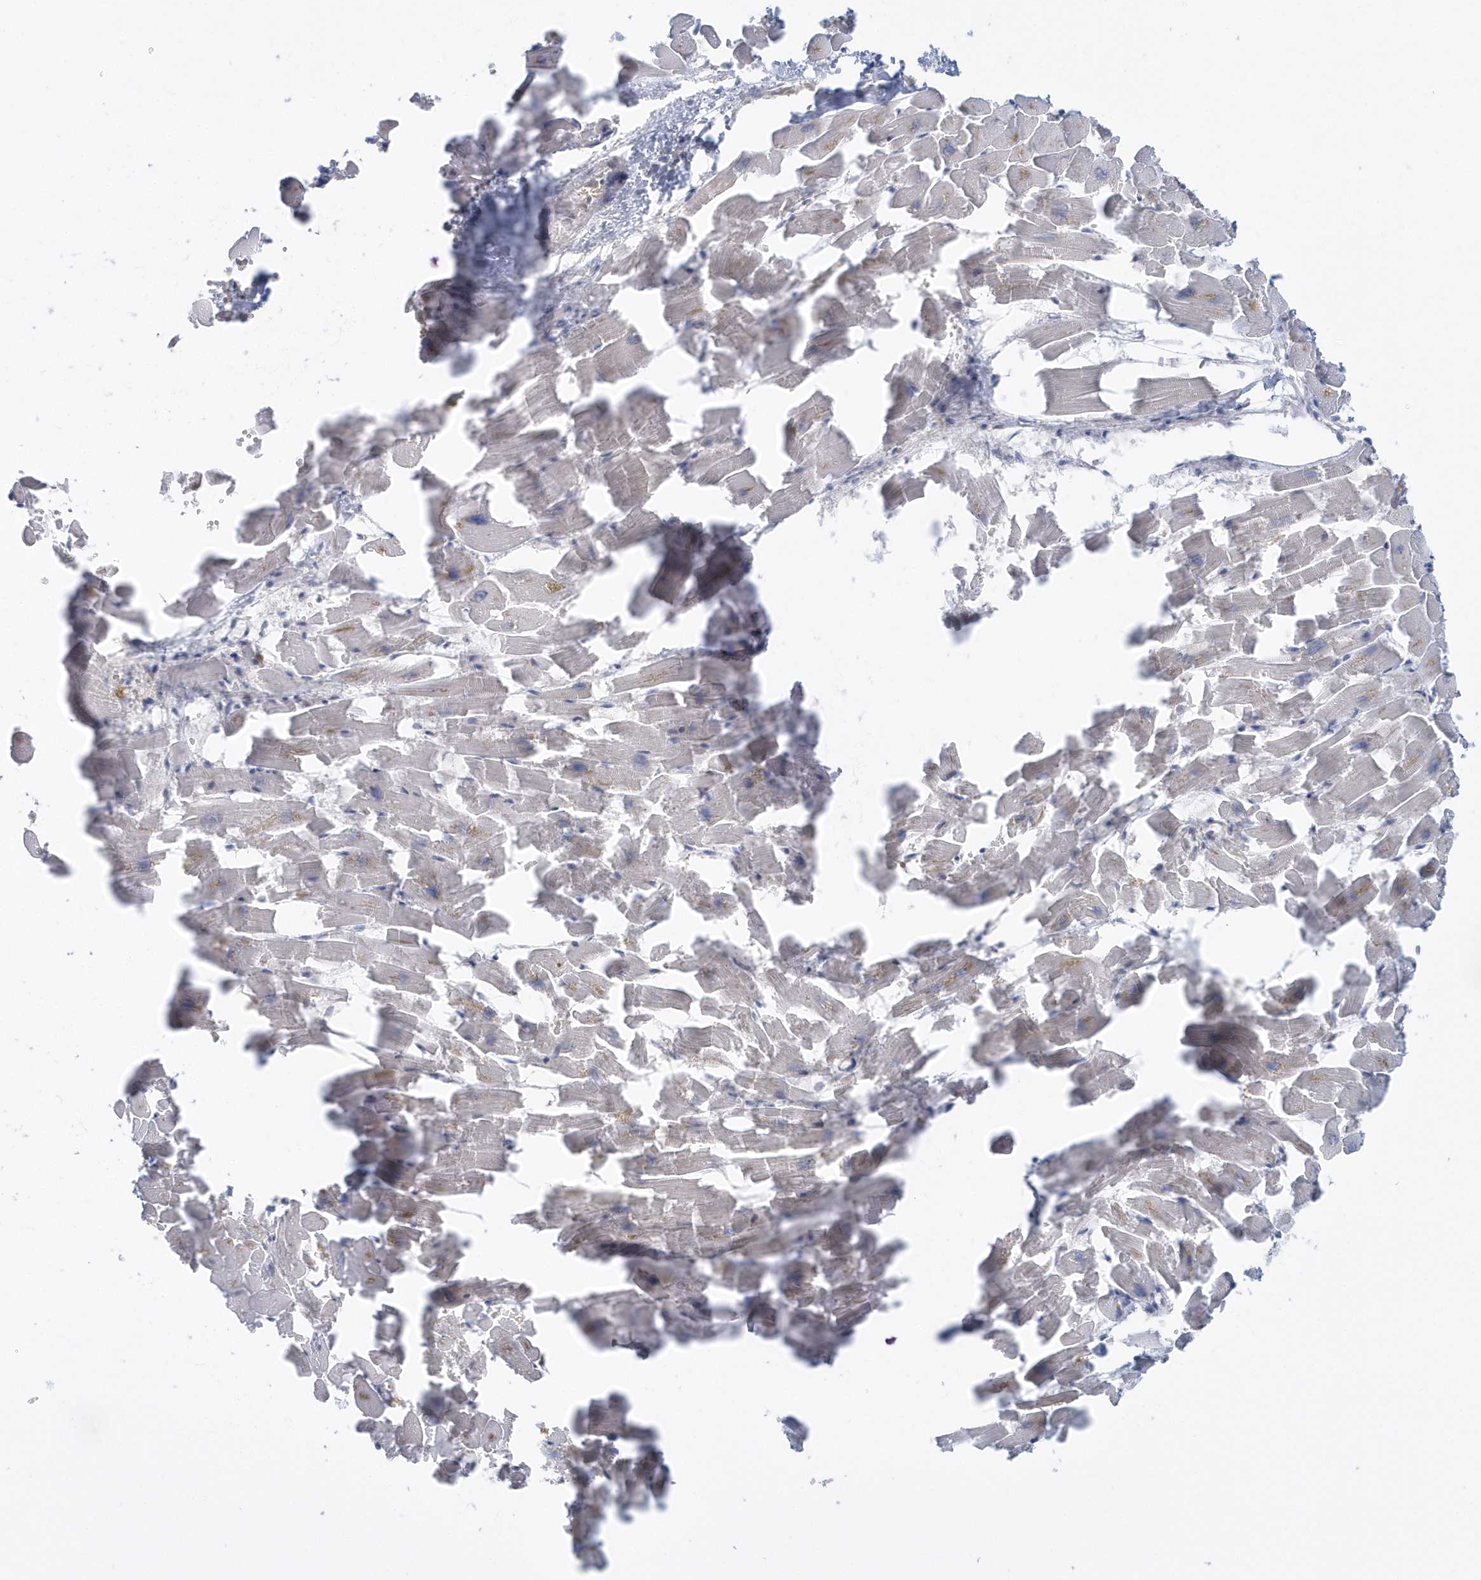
{"staining": {"intensity": "negative", "quantity": "none", "location": "none"}, "tissue": "heart muscle", "cell_type": "Cardiomyocytes", "image_type": "normal", "snomed": [{"axis": "morphology", "description": "Normal tissue, NOS"}, {"axis": "topography", "description": "Heart"}], "caption": "Immunohistochemistry (IHC) of unremarkable heart muscle reveals no positivity in cardiomyocytes.", "gene": "EIF3C", "patient": {"sex": "female", "age": 64}}